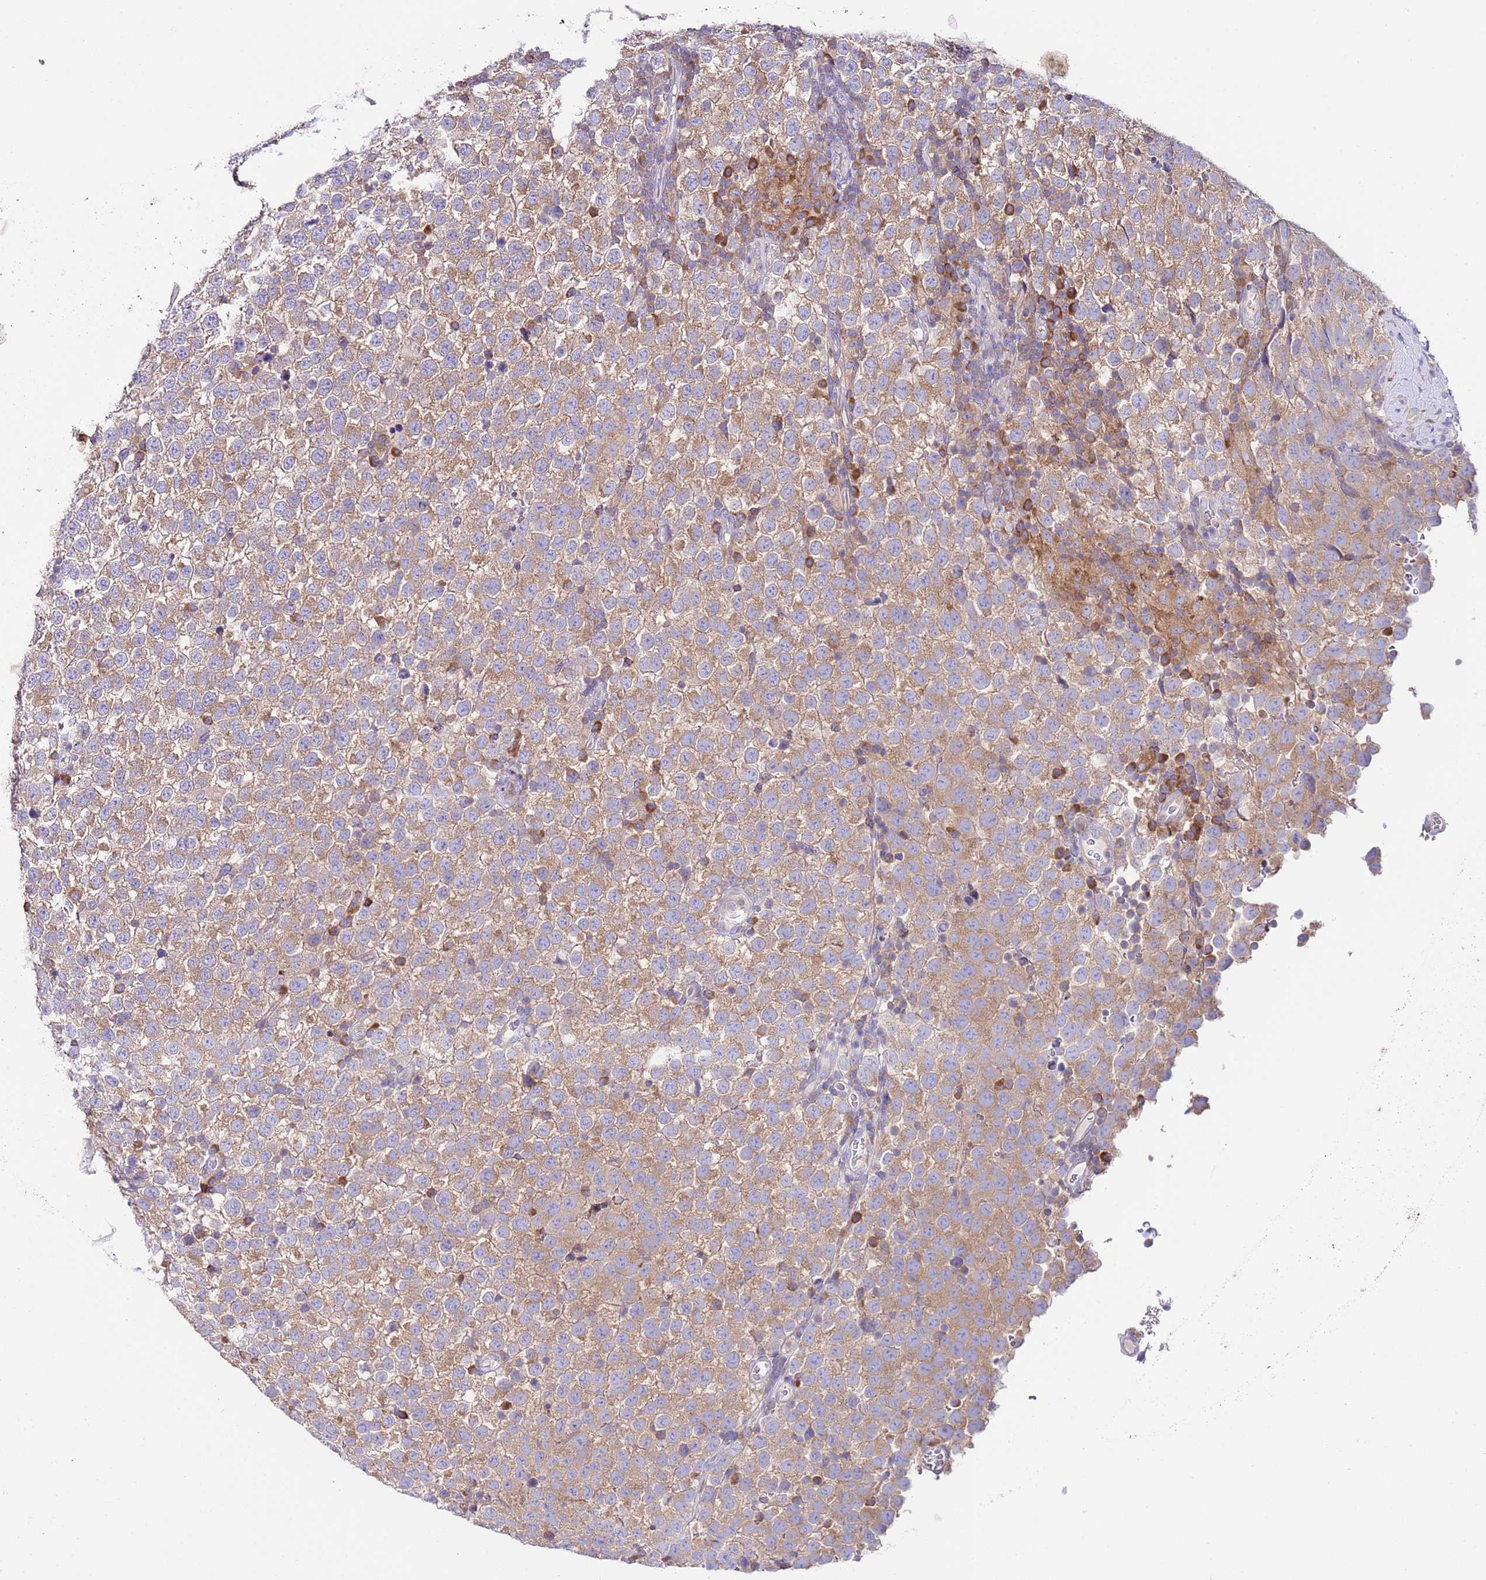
{"staining": {"intensity": "moderate", "quantity": ">75%", "location": "cytoplasmic/membranous"}, "tissue": "testis cancer", "cell_type": "Tumor cells", "image_type": "cancer", "snomed": [{"axis": "morphology", "description": "Seminoma, NOS"}, {"axis": "topography", "description": "Testis"}], "caption": "Tumor cells exhibit medium levels of moderate cytoplasmic/membranous staining in approximately >75% of cells in human testis seminoma. (Stains: DAB (3,3'-diaminobenzidine) in brown, nuclei in blue, Microscopy: brightfield microscopy at high magnification).", "gene": "RPS10", "patient": {"sex": "male", "age": 34}}